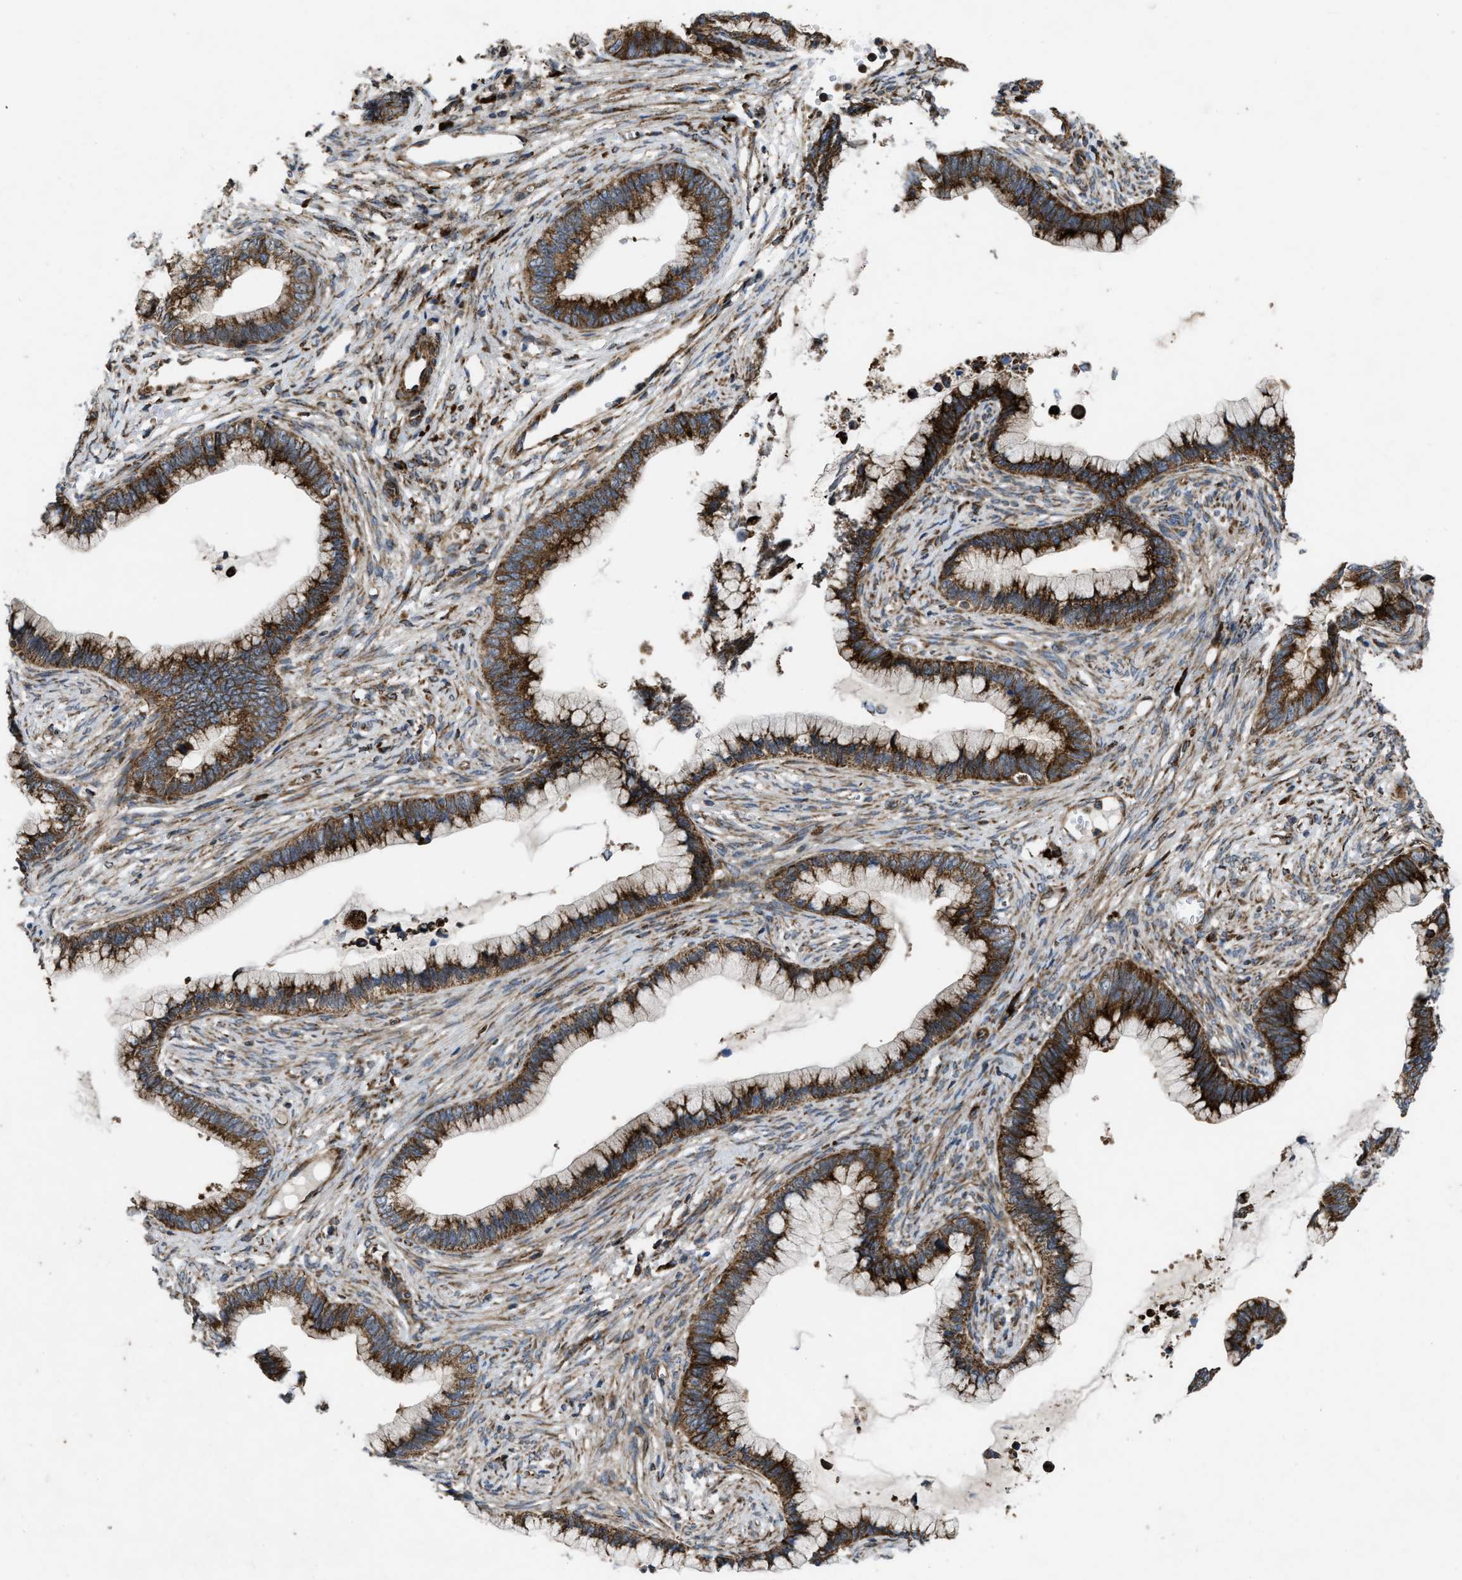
{"staining": {"intensity": "strong", "quantity": ">75%", "location": "cytoplasmic/membranous"}, "tissue": "cervical cancer", "cell_type": "Tumor cells", "image_type": "cancer", "snomed": [{"axis": "morphology", "description": "Adenocarcinoma, NOS"}, {"axis": "topography", "description": "Cervix"}], "caption": "Immunohistochemical staining of human cervical adenocarcinoma displays high levels of strong cytoplasmic/membranous protein staining in approximately >75% of tumor cells.", "gene": "PER3", "patient": {"sex": "female", "age": 44}}